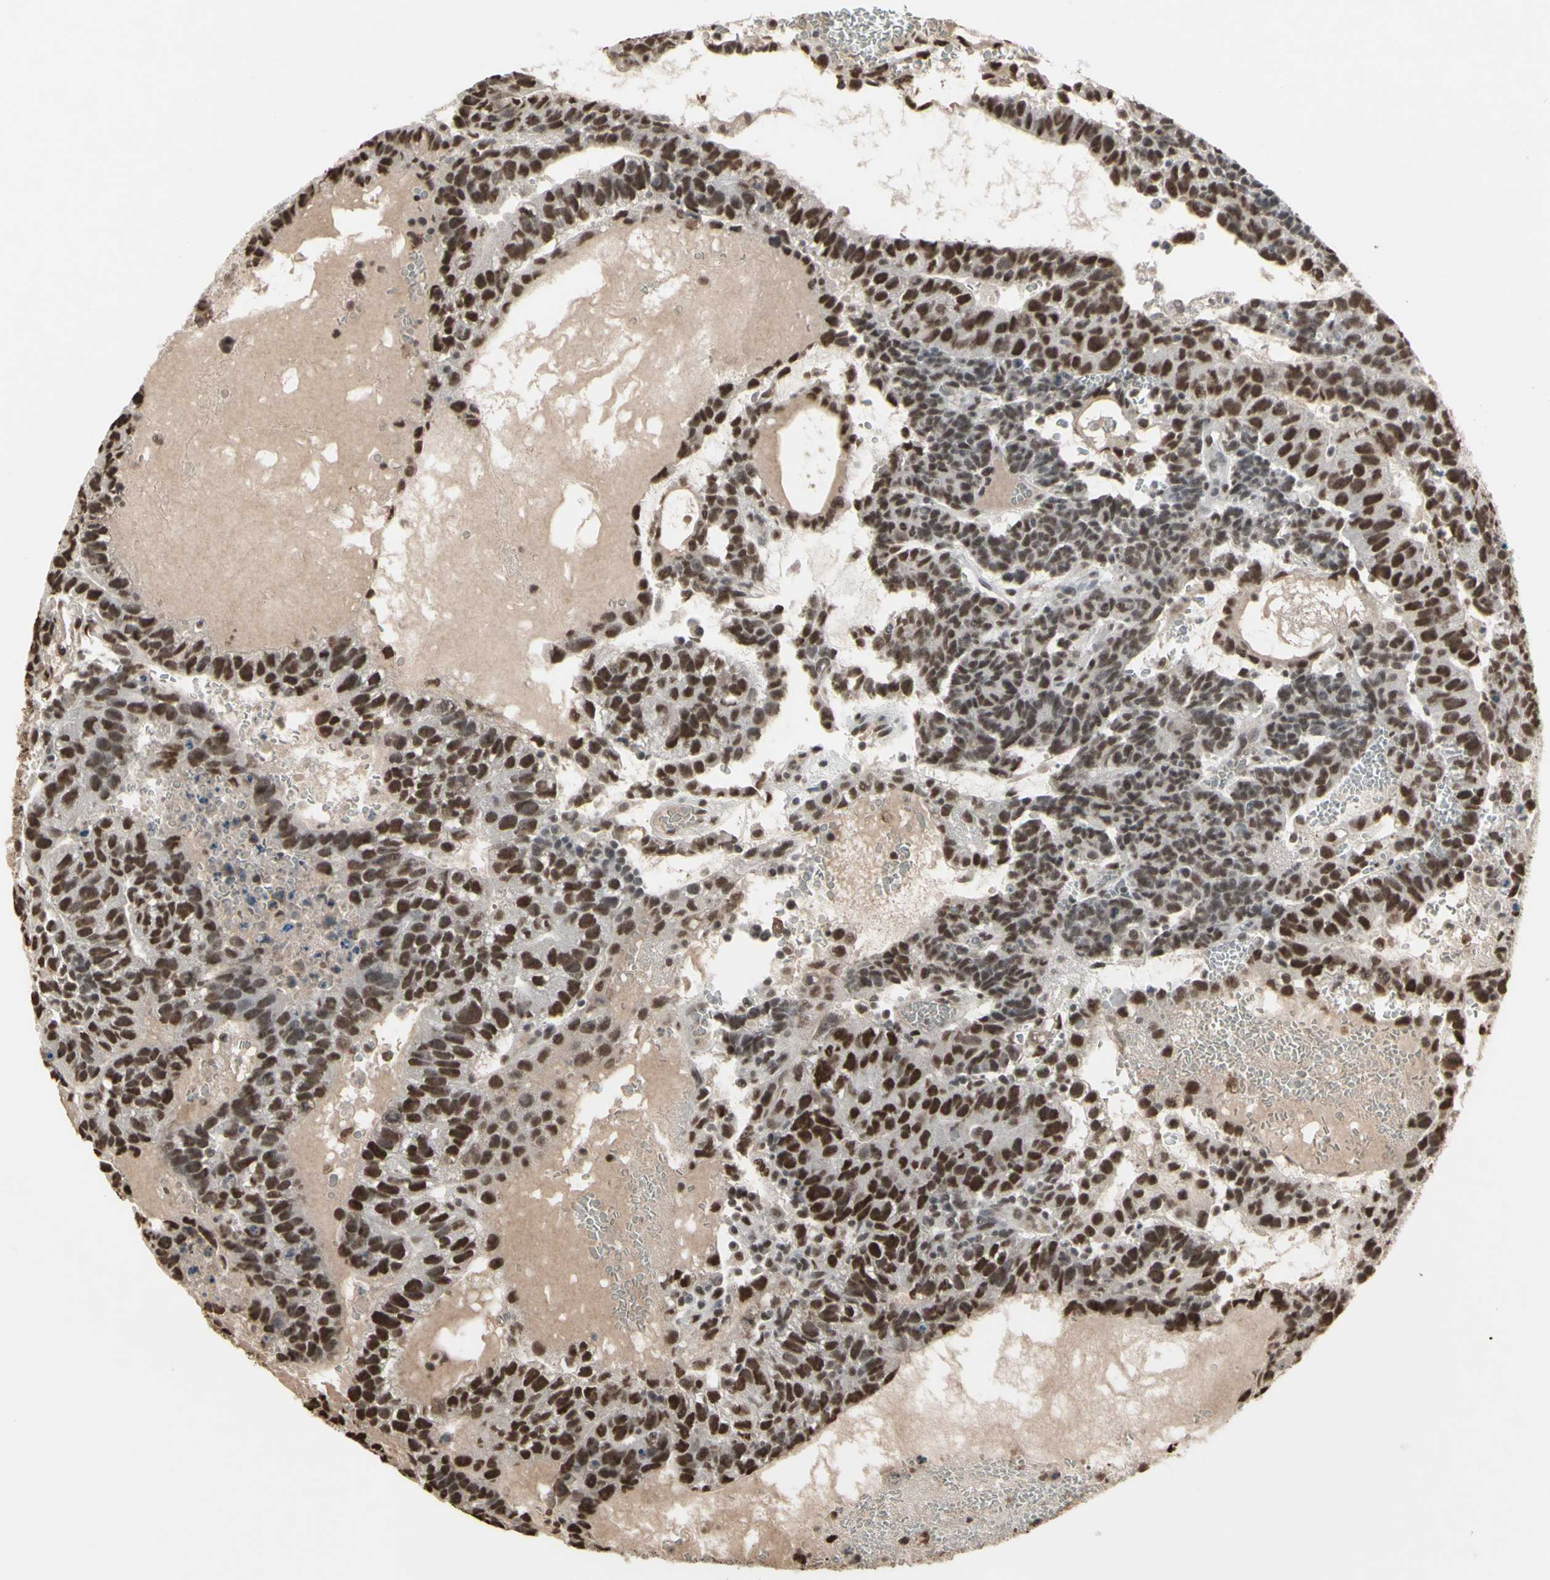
{"staining": {"intensity": "strong", "quantity": ">75%", "location": "nuclear"}, "tissue": "testis cancer", "cell_type": "Tumor cells", "image_type": "cancer", "snomed": [{"axis": "morphology", "description": "Seminoma, NOS"}, {"axis": "morphology", "description": "Carcinoma, Embryonal, NOS"}, {"axis": "topography", "description": "Testis"}], "caption": "Human testis cancer (embryonal carcinoma) stained with a brown dye demonstrates strong nuclear positive positivity in approximately >75% of tumor cells.", "gene": "TRIM28", "patient": {"sex": "male", "age": 52}}